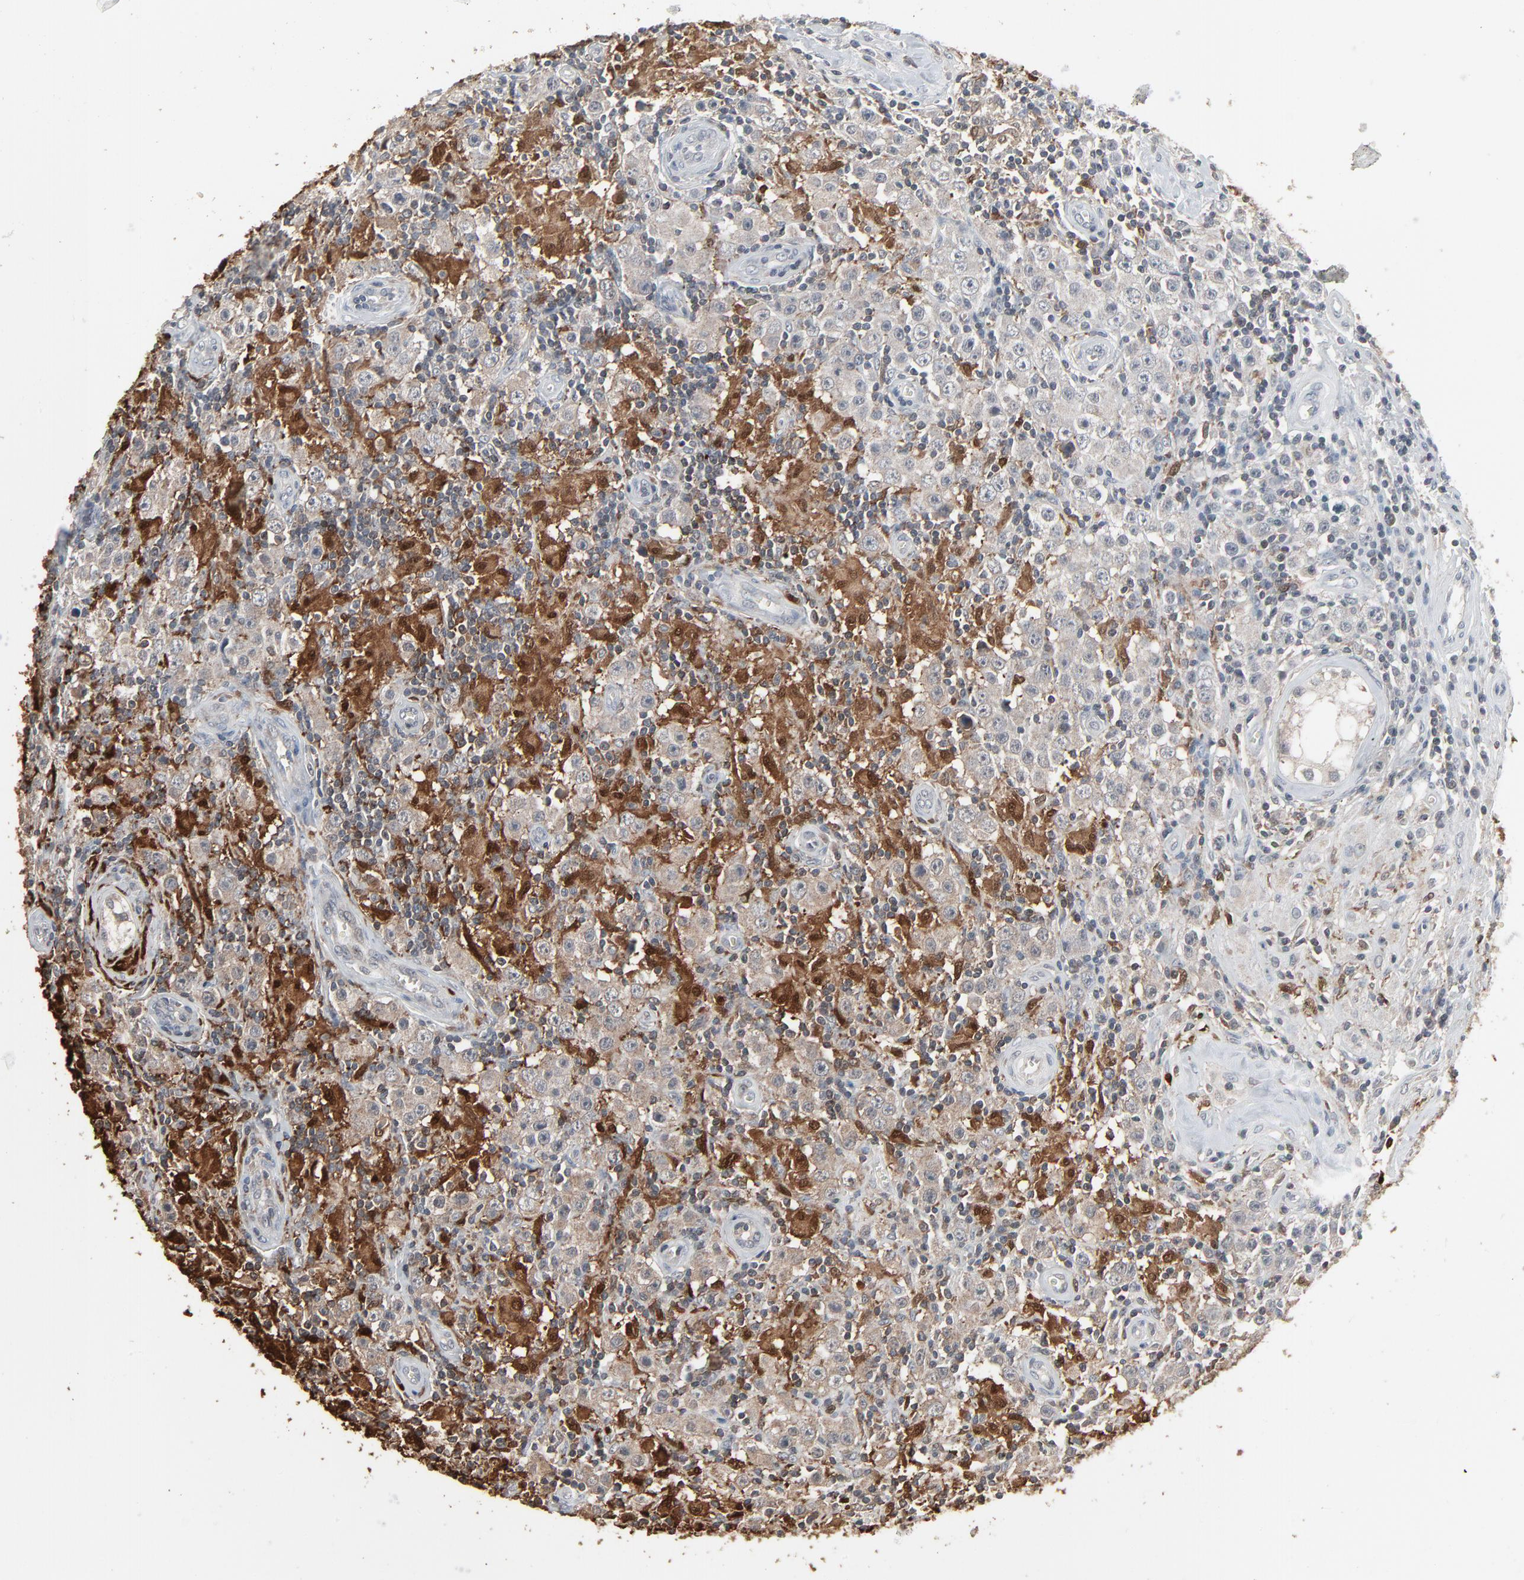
{"staining": {"intensity": "weak", "quantity": ">75%", "location": "cytoplasmic/membranous"}, "tissue": "testis cancer", "cell_type": "Tumor cells", "image_type": "cancer", "snomed": [{"axis": "morphology", "description": "Seminoma, NOS"}, {"axis": "topography", "description": "Testis"}], "caption": "This is an image of IHC staining of seminoma (testis), which shows weak staining in the cytoplasmic/membranous of tumor cells.", "gene": "DOCK8", "patient": {"sex": "male", "age": 32}}